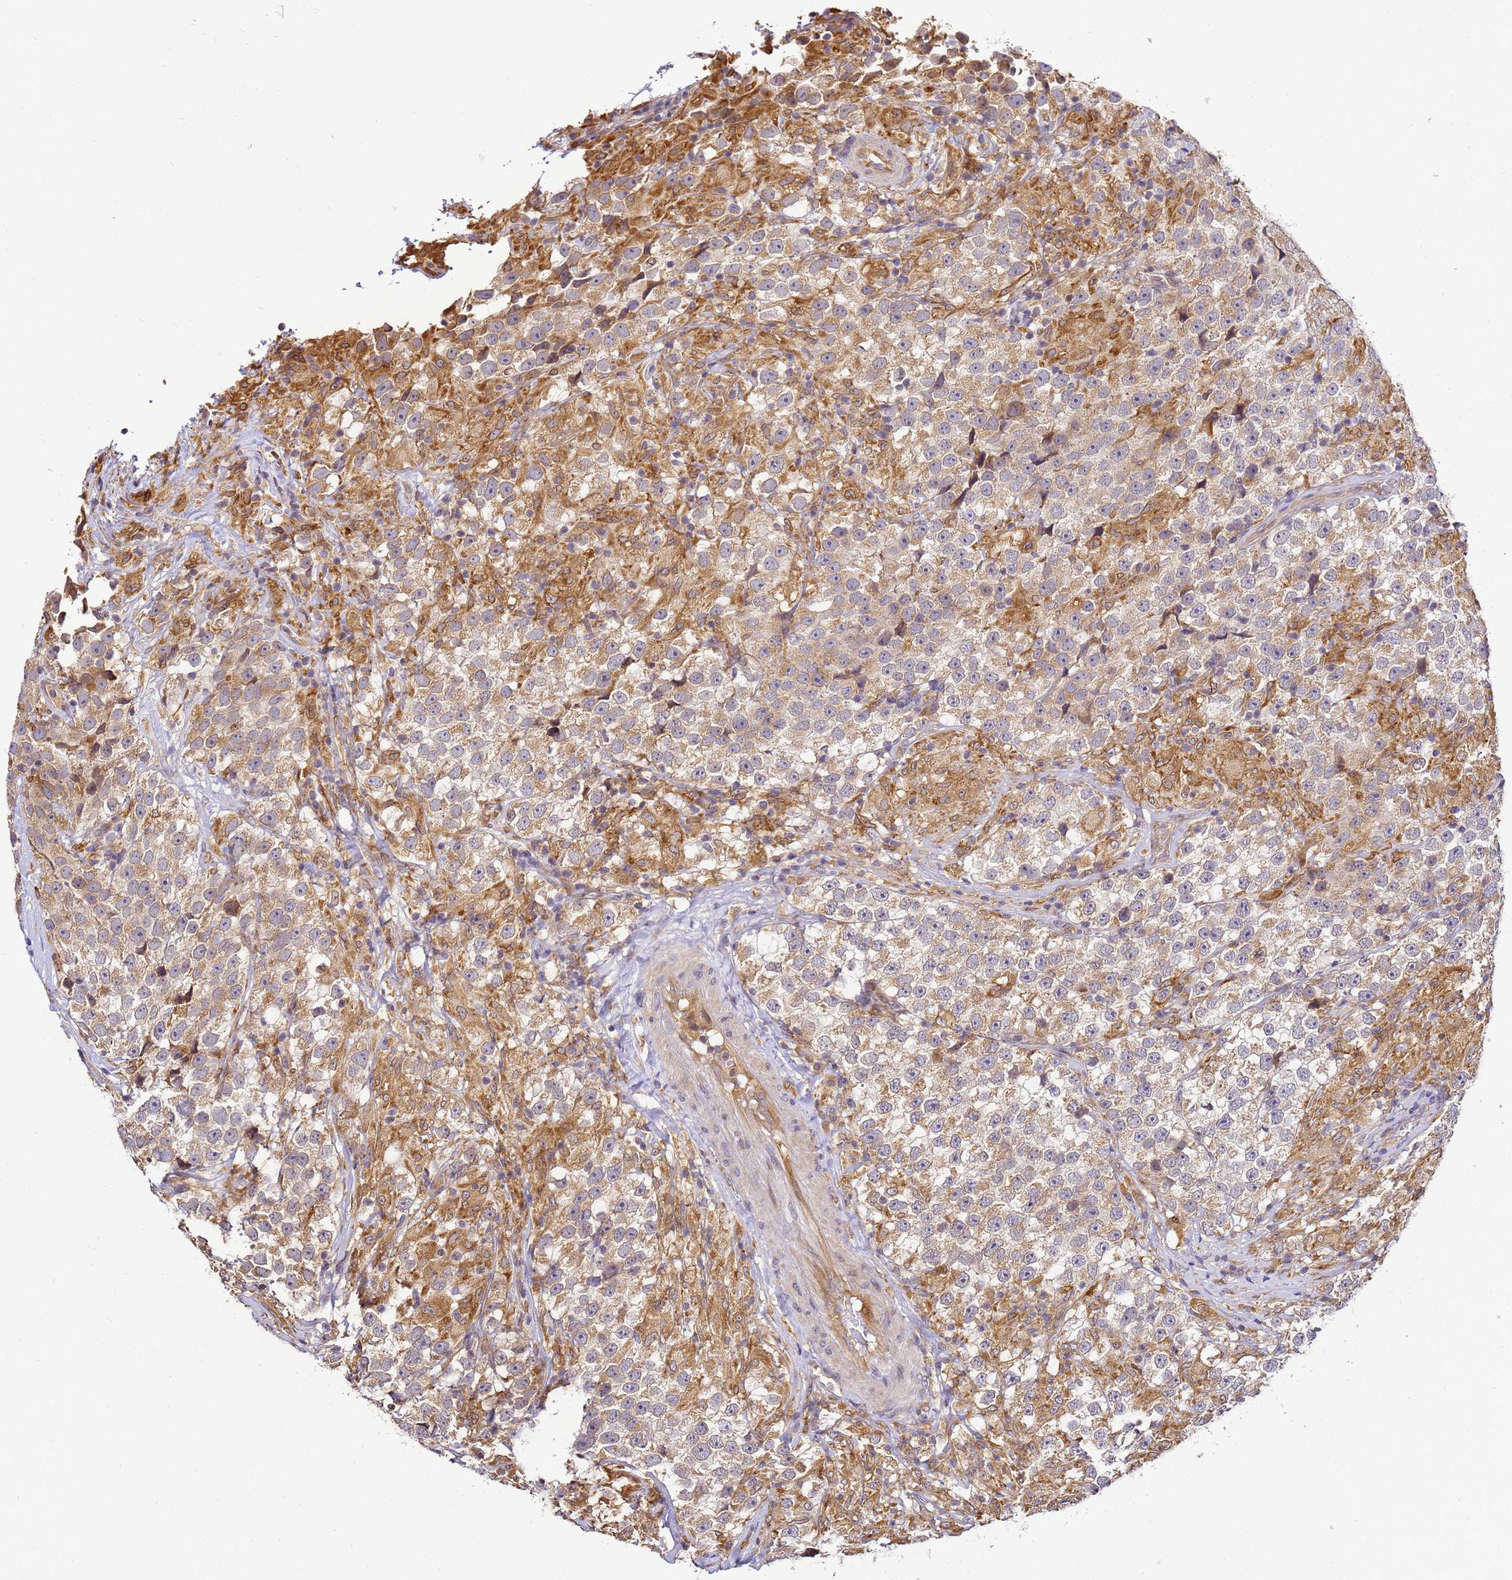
{"staining": {"intensity": "moderate", "quantity": ">75%", "location": "cytoplasmic/membranous"}, "tissue": "testis cancer", "cell_type": "Tumor cells", "image_type": "cancer", "snomed": [{"axis": "morphology", "description": "Seminoma, NOS"}, {"axis": "topography", "description": "Testis"}], "caption": "Protein analysis of testis cancer tissue demonstrates moderate cytoplasmic/membranous positivity in about >75% of tumor cells.", "gene": "ADPGK", "patient": {"sex": "male", "age": 46}}